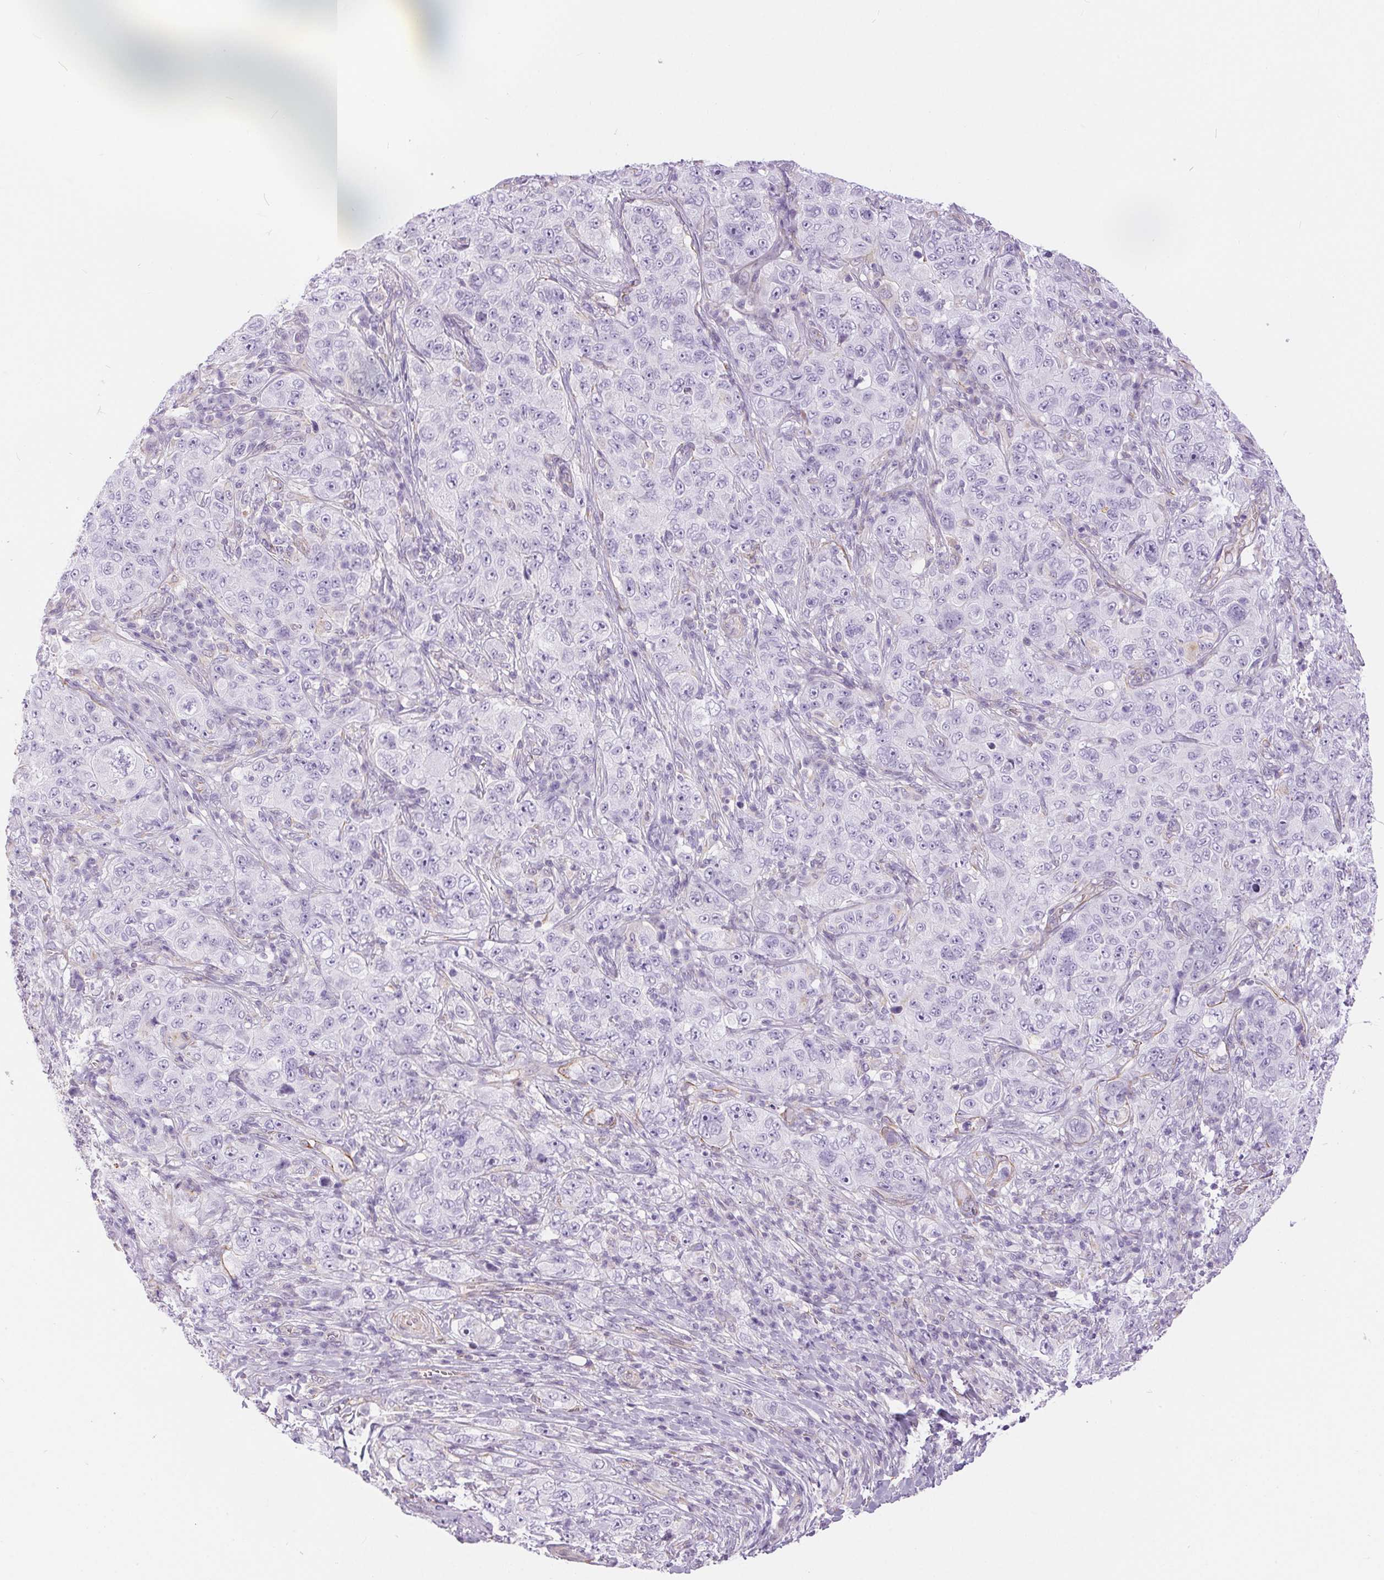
{"staining": {"intensity": "negative", "quantity": "none", "location": "none"}, "tissue": "pancreatic cancer", "cell_type": "Tumor cells", "image_type": "cancer", "snomed": [{"axis": "morphology", "description": "Adenocarcinoma, NOS"}, {"axis": "topography", "description": "Pancreas"}], "caption": "Tumor cells are negative for protein expression in human pancreatic cancer.", "gene": "GFAP", "patient": {"sex": "male", "age": 68}}